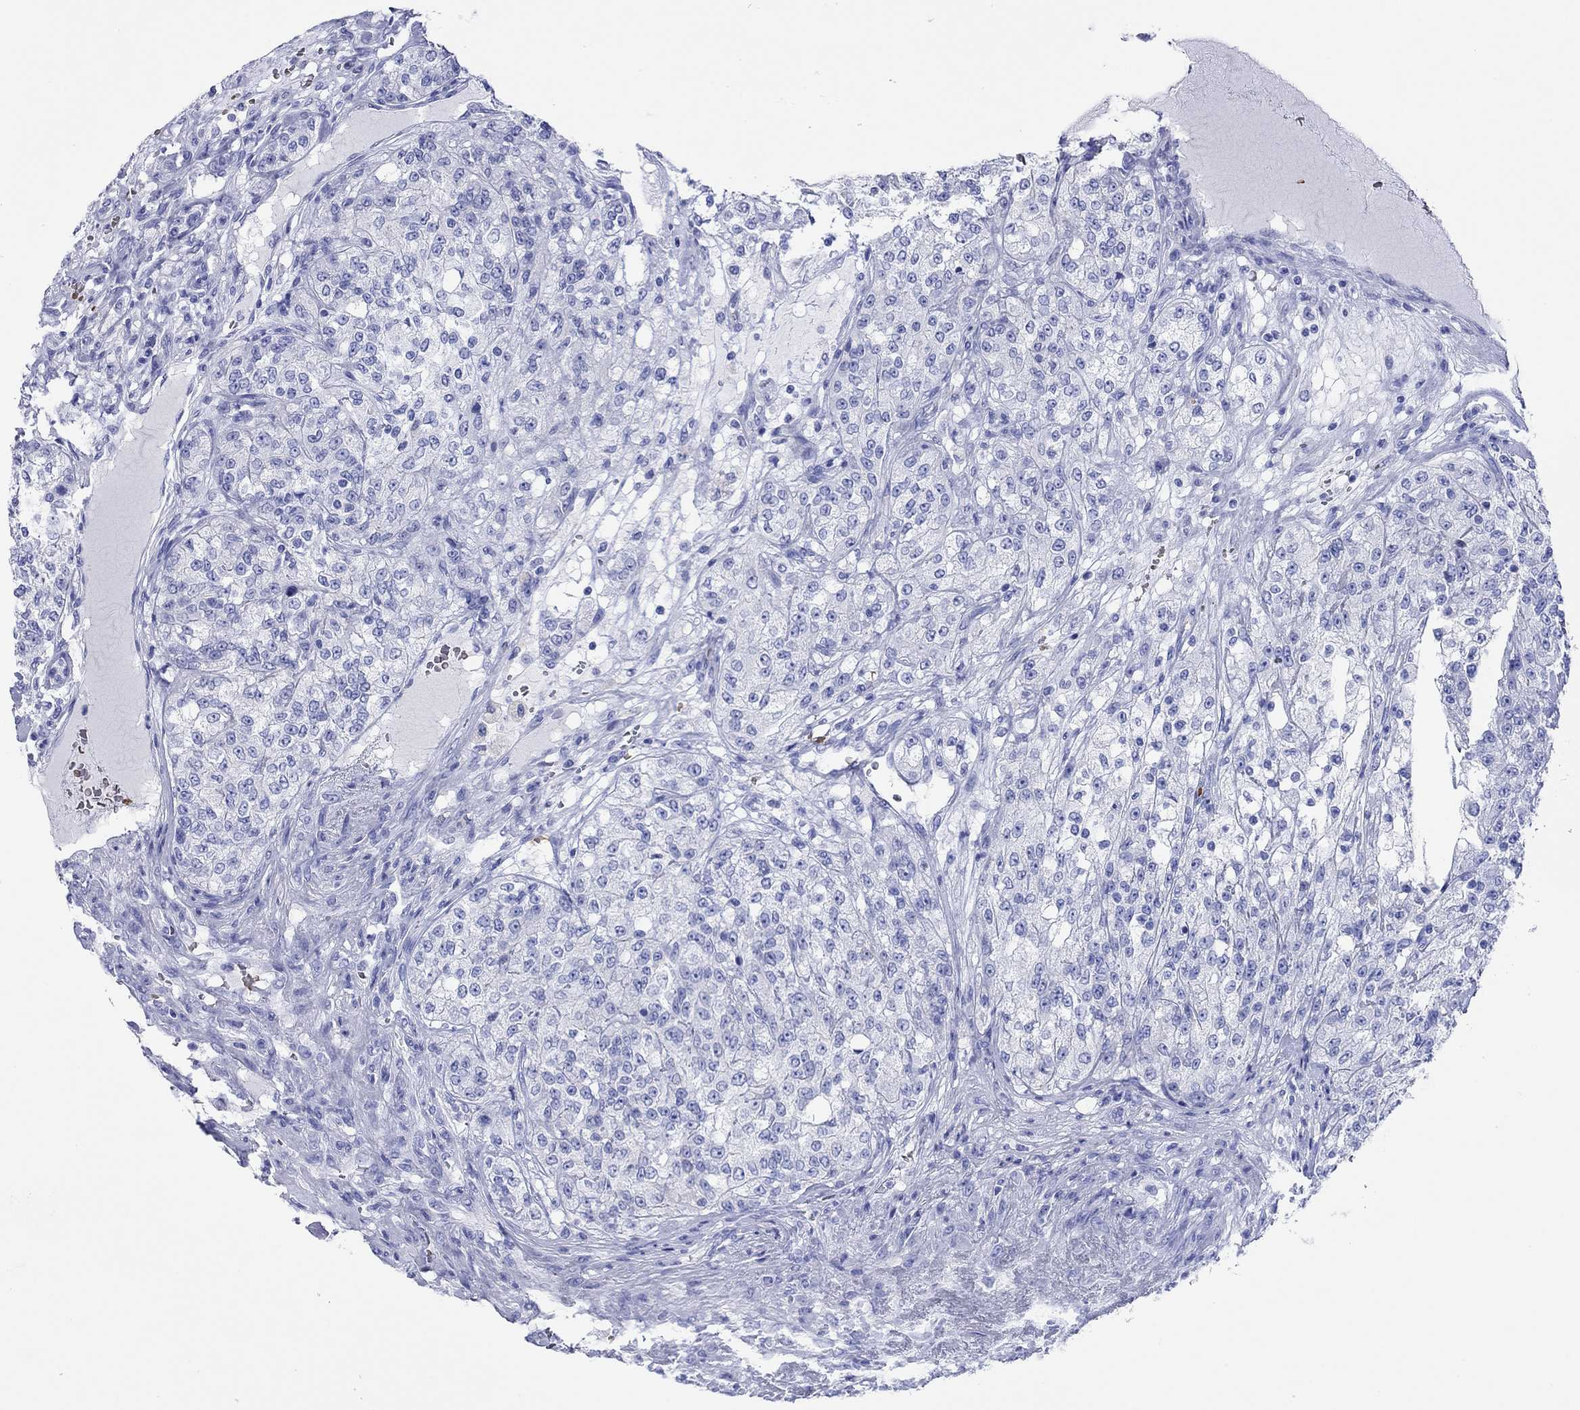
{"staining": {"intensity": "negative", "quantity": "none", "location": "none"}, "tissue": "renal cancer", "cell_type": "Tumor cells", "image_type": "cancer", "snomed": [{"axis": "morphology", "description": "Adenocarcinoma, NOS"}, {"axis": "topography", "description": "Kidney"}], "caption": "Renal adenocarcinoma was stained to show a protein in brown. There is no significant staining in tumor cells. (DAB immunohistochemistry with hematoxylin counter stain).", "gene": "PTPRN", "patient": {"sex": "female", "age": 63}}